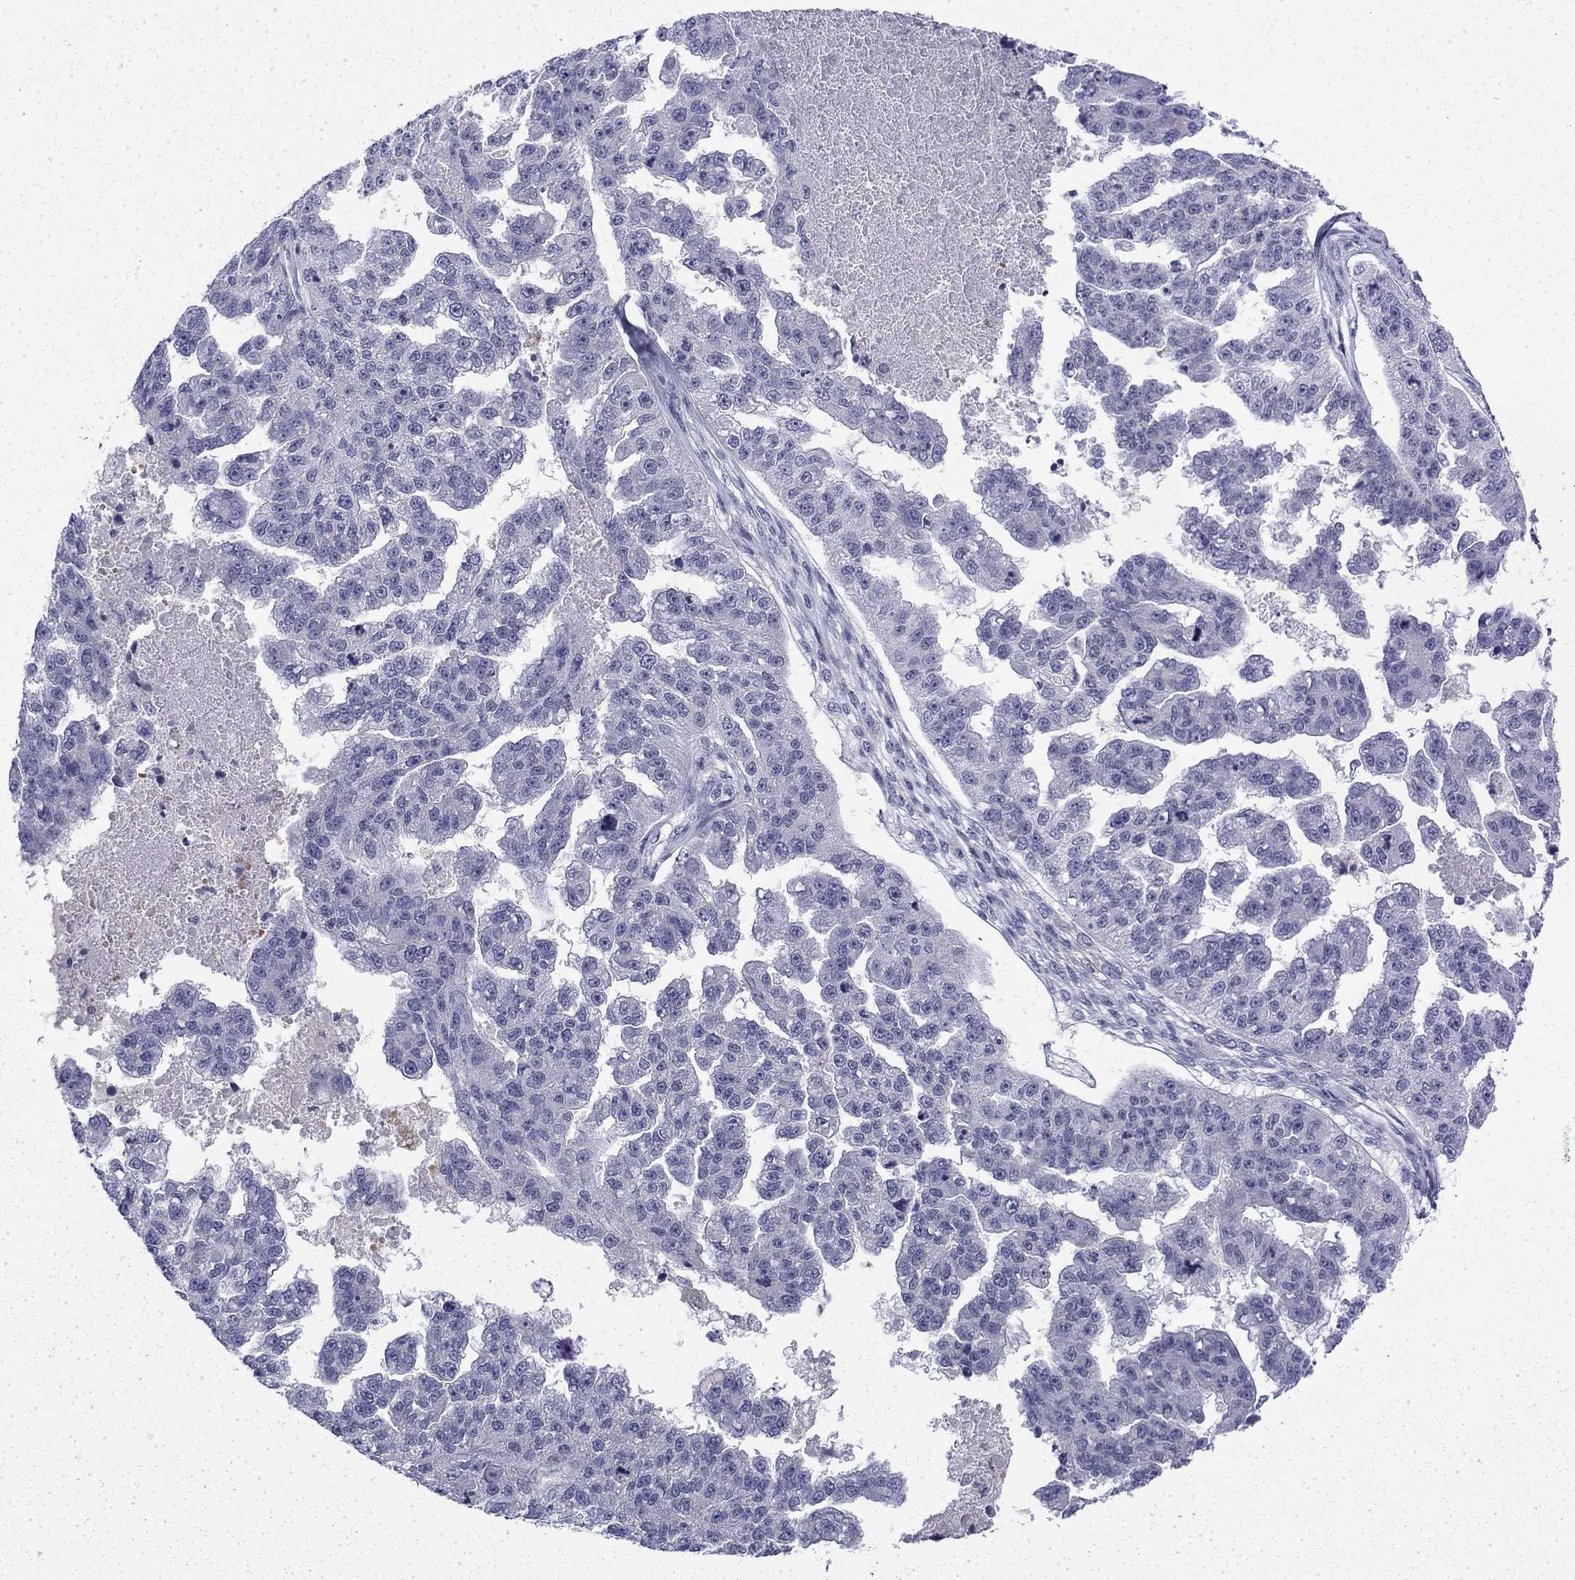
{"staining": {"intensity": "negative", "quantity": "none", "location": "none"}, "tissue": "ovarian cancer", "cell_type": "Tumor cells", "image_type": "cancer", "snomed": [{"axis": "morphology", "description": "Cystadenocarcinoma, serous, NOS"}, {"axis": "topography", "description": "Ovary"}], "caption": "This is an immunohistochemistry image of ovarian cancer. There is no positivity in tumor cells.", "gene": "ENPP6", "patient": {"sex": "female", "age": 58}}